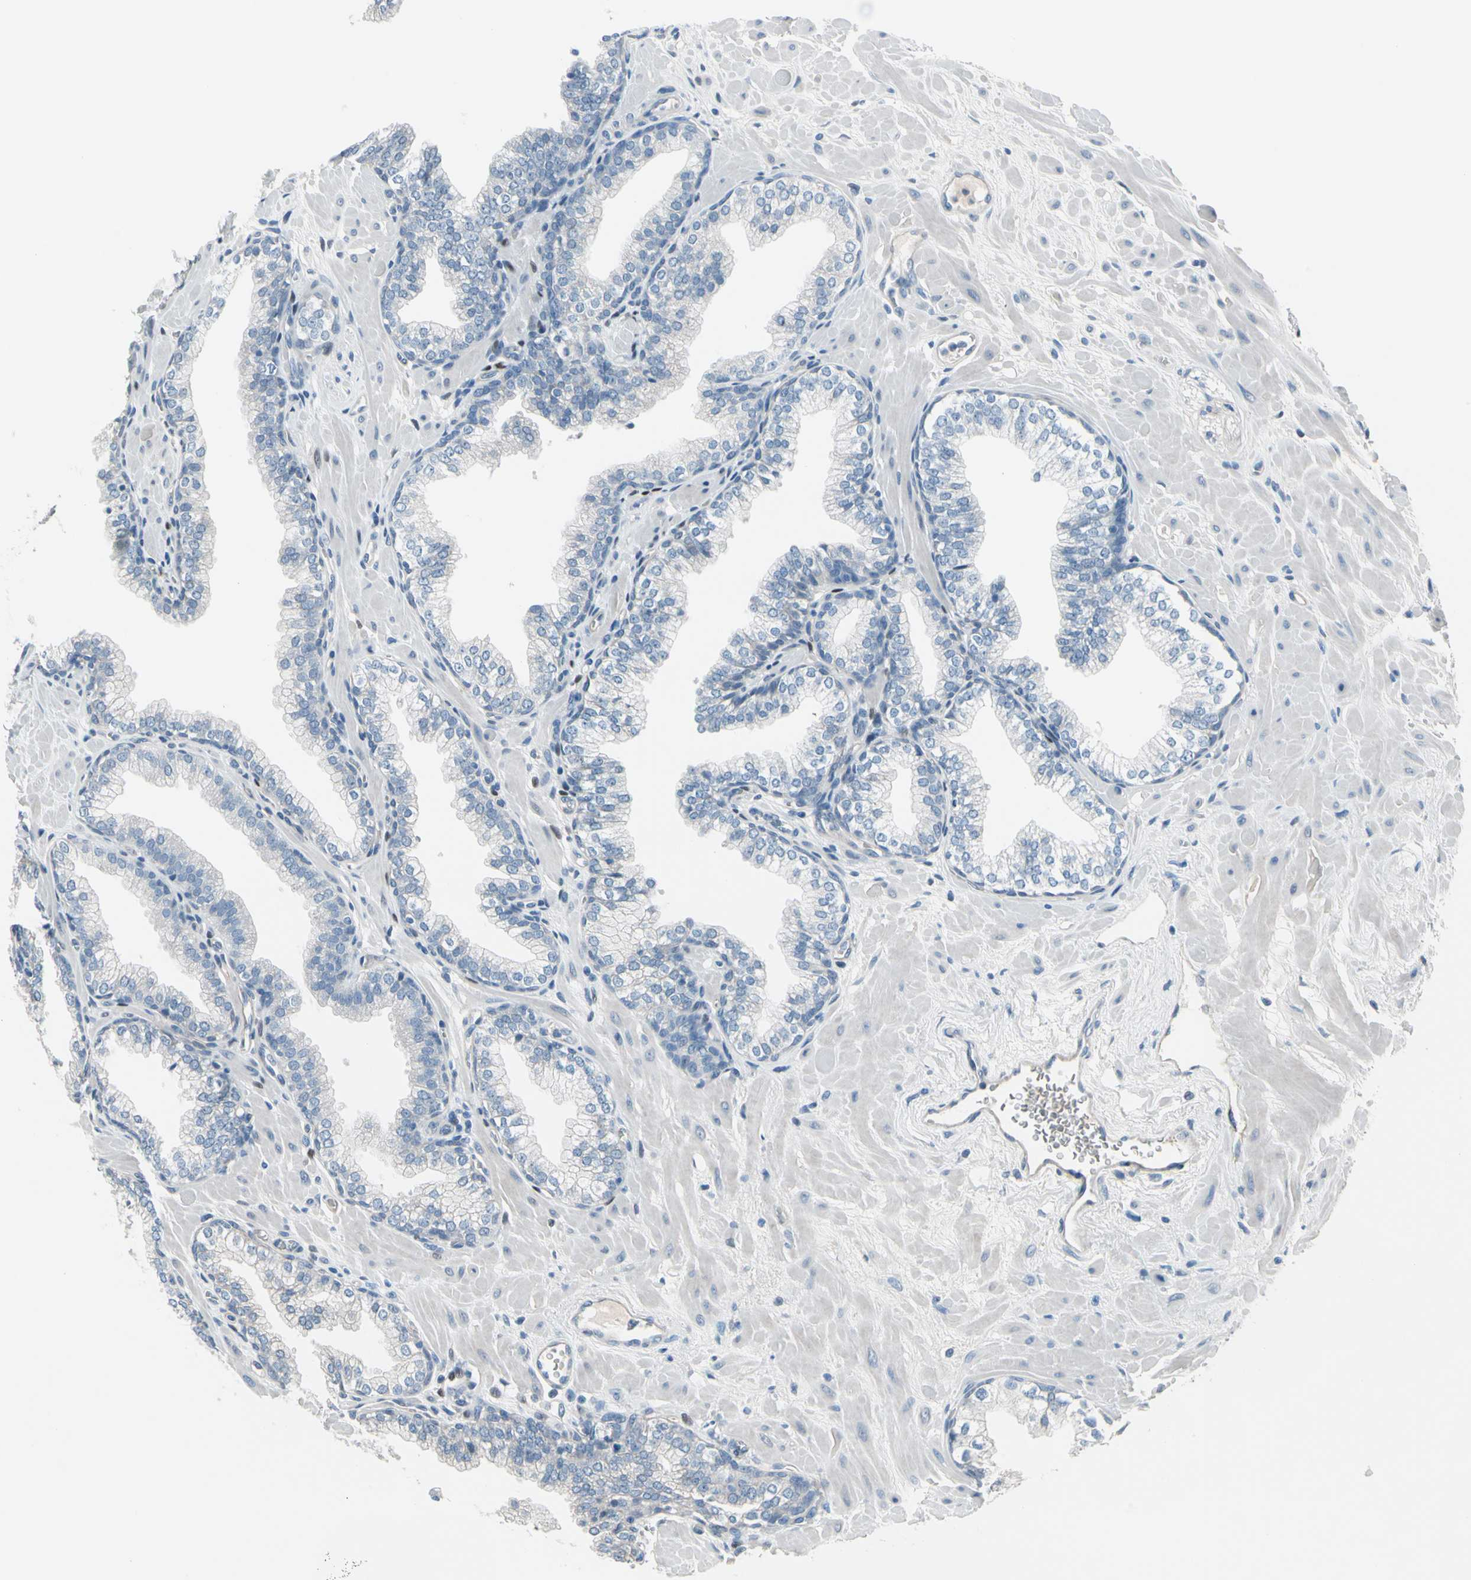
{"staining": {"intensity": "negative", "quantity": "none", "location": "none"}, "tissue": "prostate", "cell_type": "Glandular cells", "image_type": "normal", "snomed": [{"axis": "morphology", "description": "Normal tissue, NOS"}, {"axis": "topography", "description": "Prostate"}], "caption": "Benign prostate was stained to show a protein in brown. There is no significant positivity in glandular cells. Brightfield microscopy of IHC stained with DAB (3,3'-diaminobenzidine) (brown) and hematoxylin (blue), captured at high magnification.", "gene": "PGR", "patient": {"sex": "male", "age": 60}}